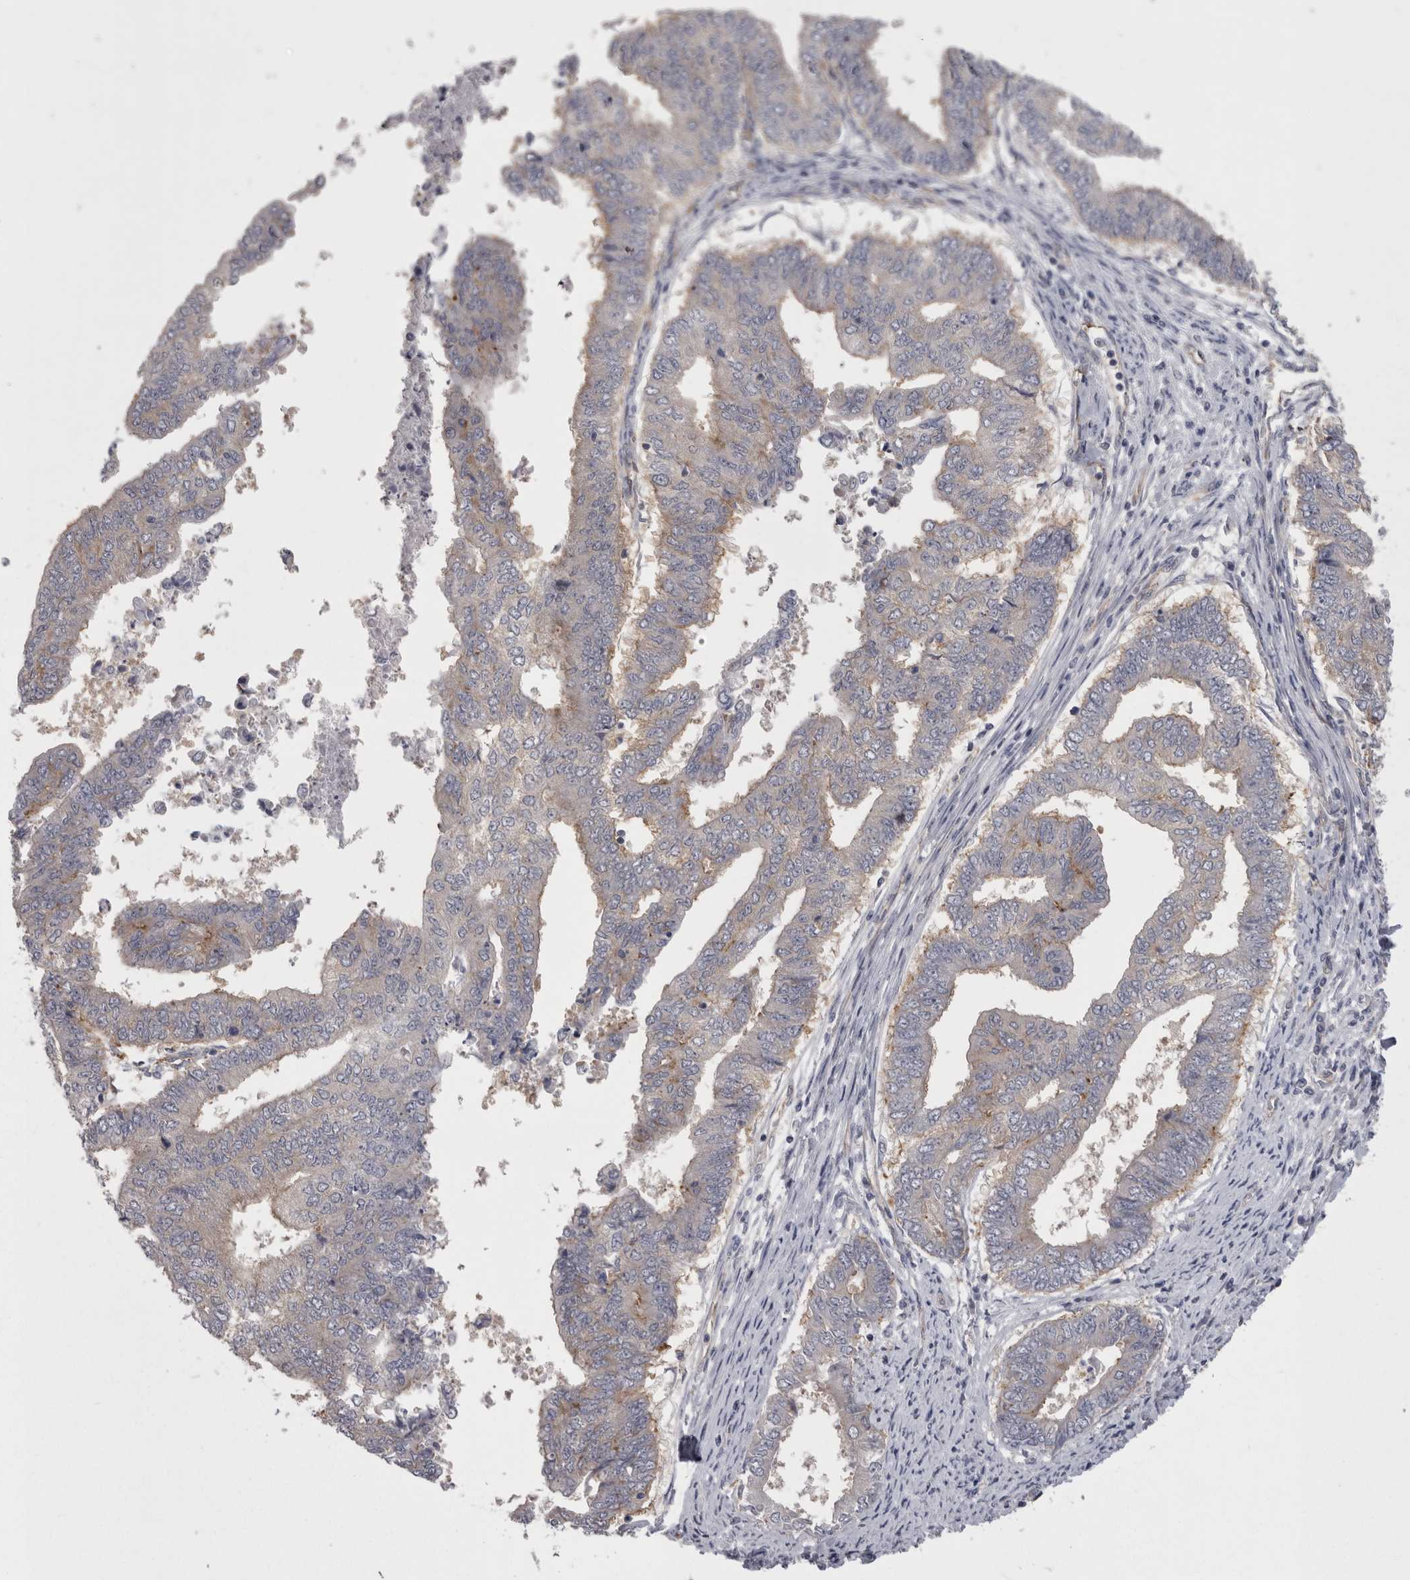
{"staining": {"intensity": "weak", "quantity": "<25%", "location": "cytoplasmic/membranous"}, "tissue": "endometrial cancer", "cell_type": "Tumor cells", "image_type": "cancer", "snomed": [{"axis": "morphology", "description": "Polyp, NOS"}, {"axis": "morphology", "description": "Adenocarcinoma, NOS"}, {"axis": "morphology", "description": "Adenoma, NOS"}, {"axis": "topography", "description": "Endometrium"}], "caption": "DAB immunohistochemical staining of adenocarcinoma (endometrial) demonstrates no significant expression in tumor cells.", "gene": "LYZL6", "patient": {"sex": "female", "age": 79}}